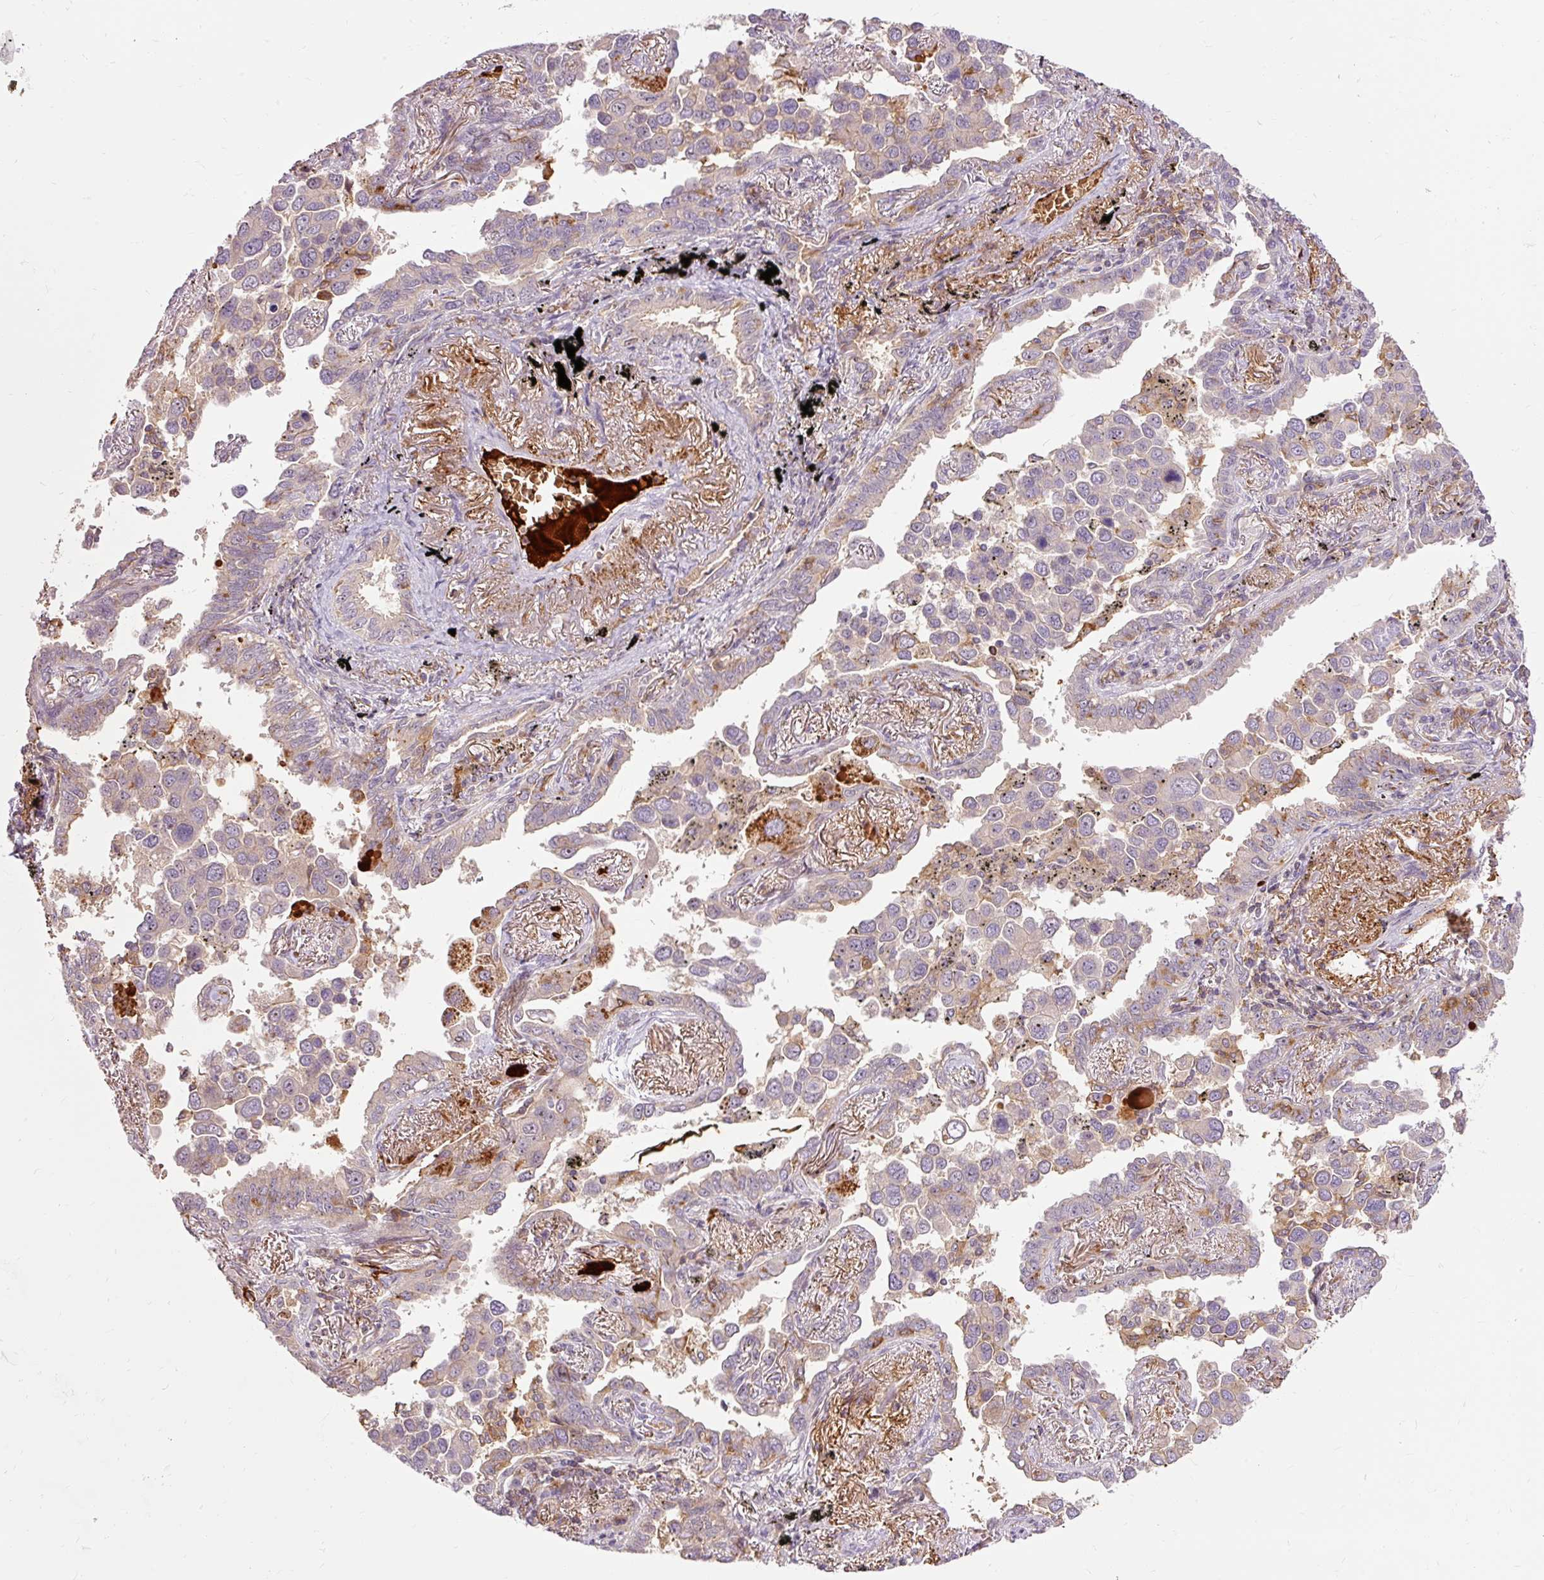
{"staining": {"intensity": "weak", "quantity": "25%-75%", "location": "cytoplasmic/membranous"}, "tissue": "lung cancer", "cell_type": "Tumor cells", "image_type": "cancer", "snomed": [{"axis": "morphology", "description": "Adenocarcinoma, NOS"}, {"axis": "topography", "description": "Lung"}], "caption": "An immunohistochemistry histopathology image of tumor tissue is shown. Protein staining in brown labels weak cytoplasmic/membranous positivity in lung cancer within tumor cells.", "gene": "CEBPZ", "patient": {"sex": "male", "age": 67}}